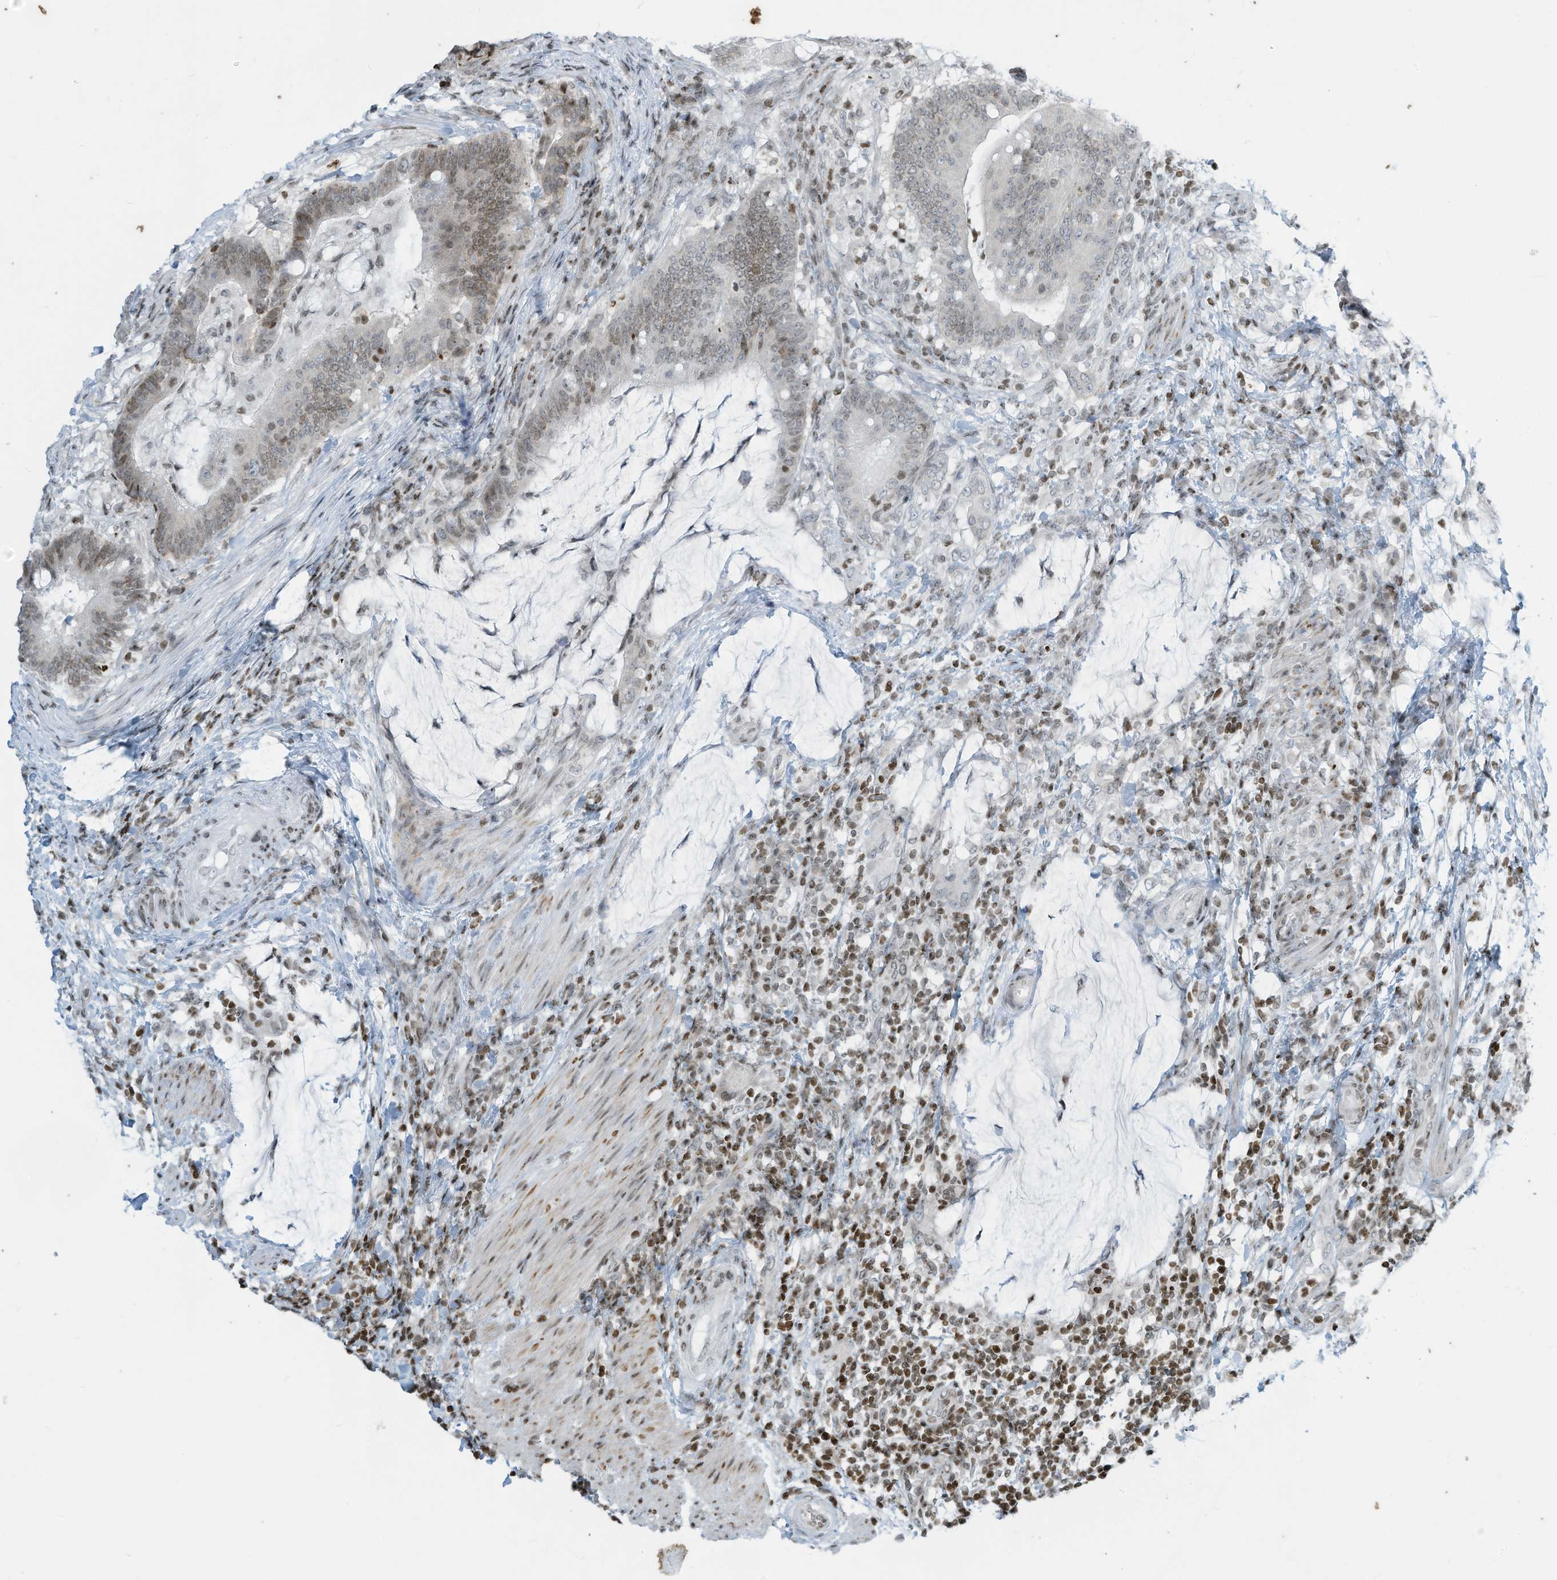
{"staining": {"intensity": "moderate", "quantity": "25%-75%", "location": "nuclear"}, "tissue": "colorectal cancer", "cell_type": "Tumor cells", "image_type": "cancer", "snomed": [{"axis": "morphology", "description": "Adenocarcinoma, NOS"}, {"axis": "topography", "description": "Colon"}], "caption": "This image reveals immunohistochemistry (IHC) staining of human adenocarcinoma (colorectal), with medium moderate nuclear positivity in approximately 25%-75% of tumor cells.", "gene": "ADI1", "patient": {"sex": "female", "age": 66}}